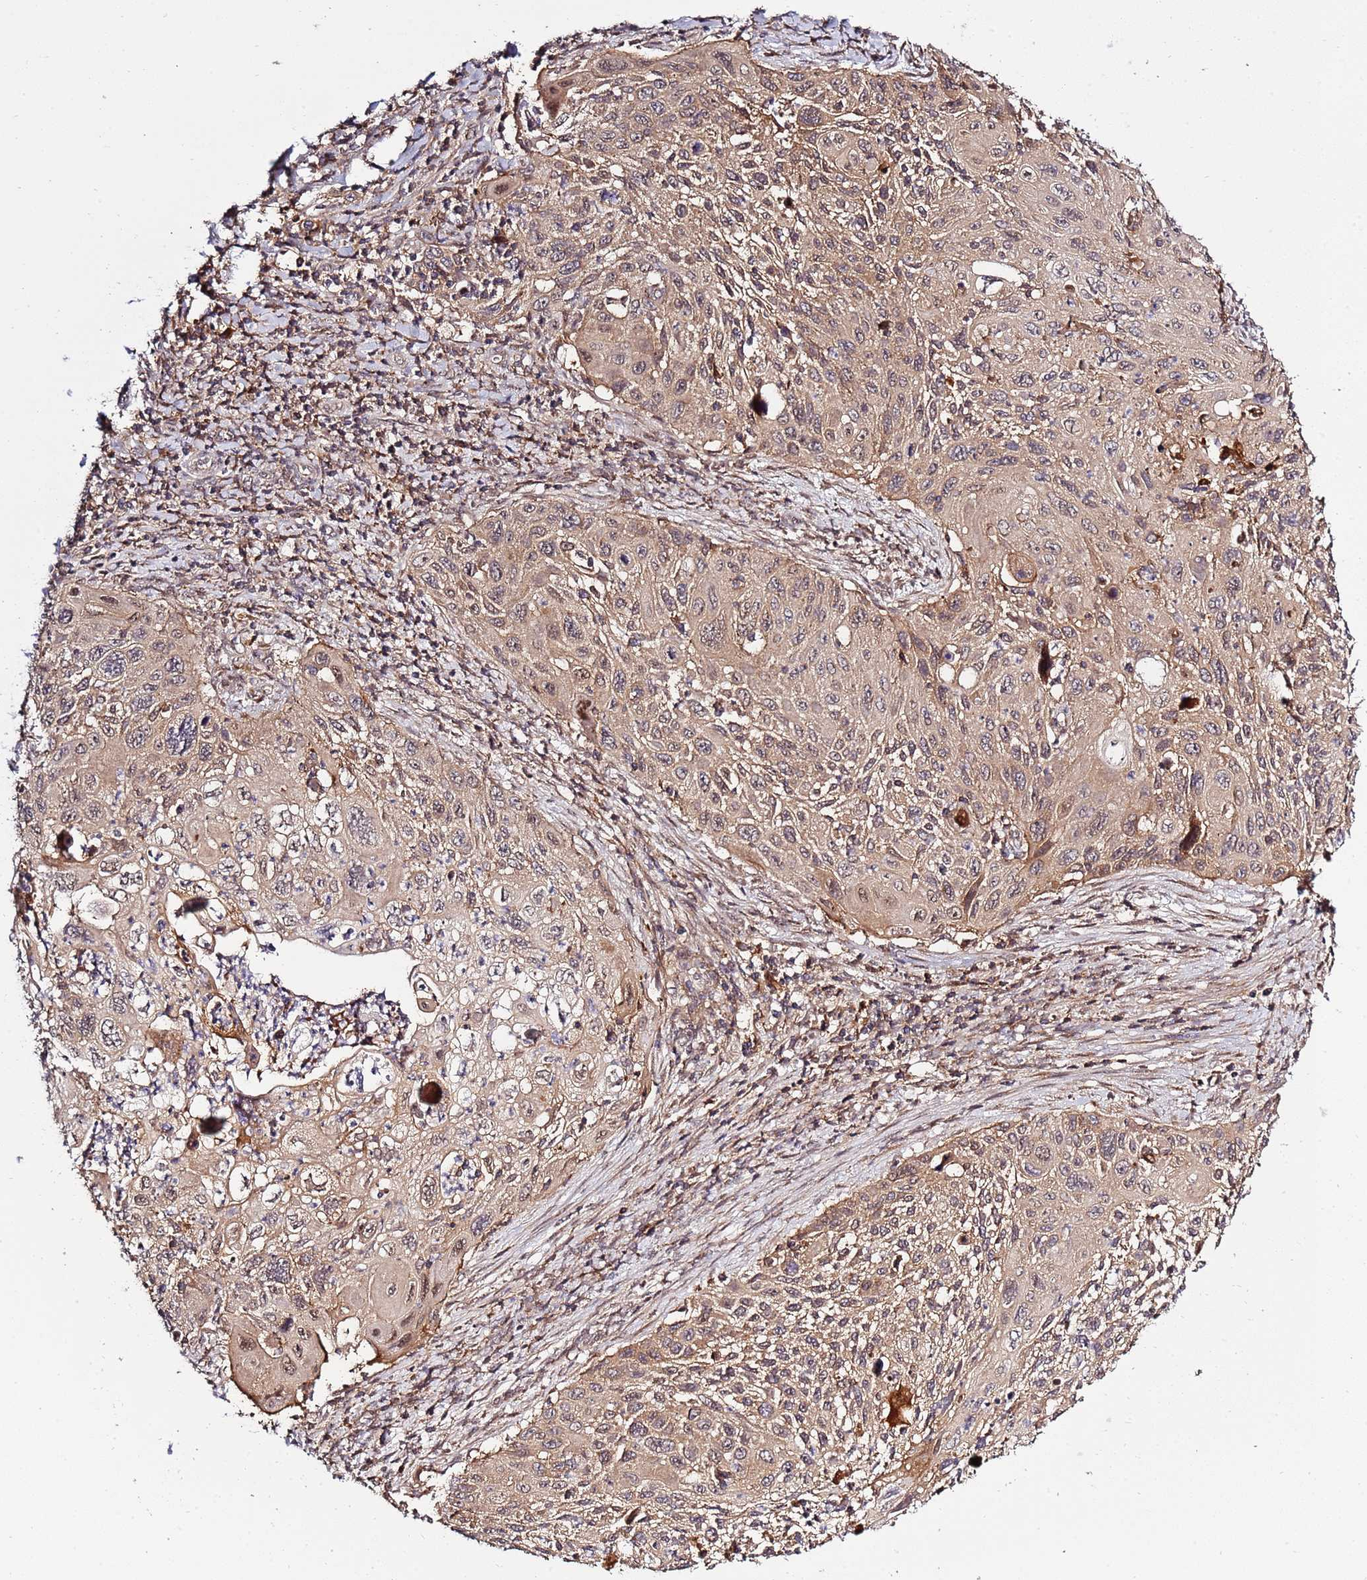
{"staining": {"intensity": "moderate", "quantity": ">75%", "location": "cytoplasmic/membranous,nuclear"}, "tissue": "cervical cancer", "cell_type": "Tumor cells", "image_type": "cancer", "snomed": [{"axis": "morphology", "description": "Squamous cell carcinoma, NOS"}, {"axis": "topography", "description": "Cervix"}], "caption": "Cervical squamous cell carcinoma stained with immunohistochemistry reveals moderate cytoplasmic/membranous and nuclear staining in approximately >75% of tumor cells. The staining was performed using DAB (3,3'-diaminobenzidine), with brown indicating positive protein expression. Nuclei are stained blue with hematoxylin.", "gene": "ZNF624", "patient": {"sex": "female", "age": 70}}